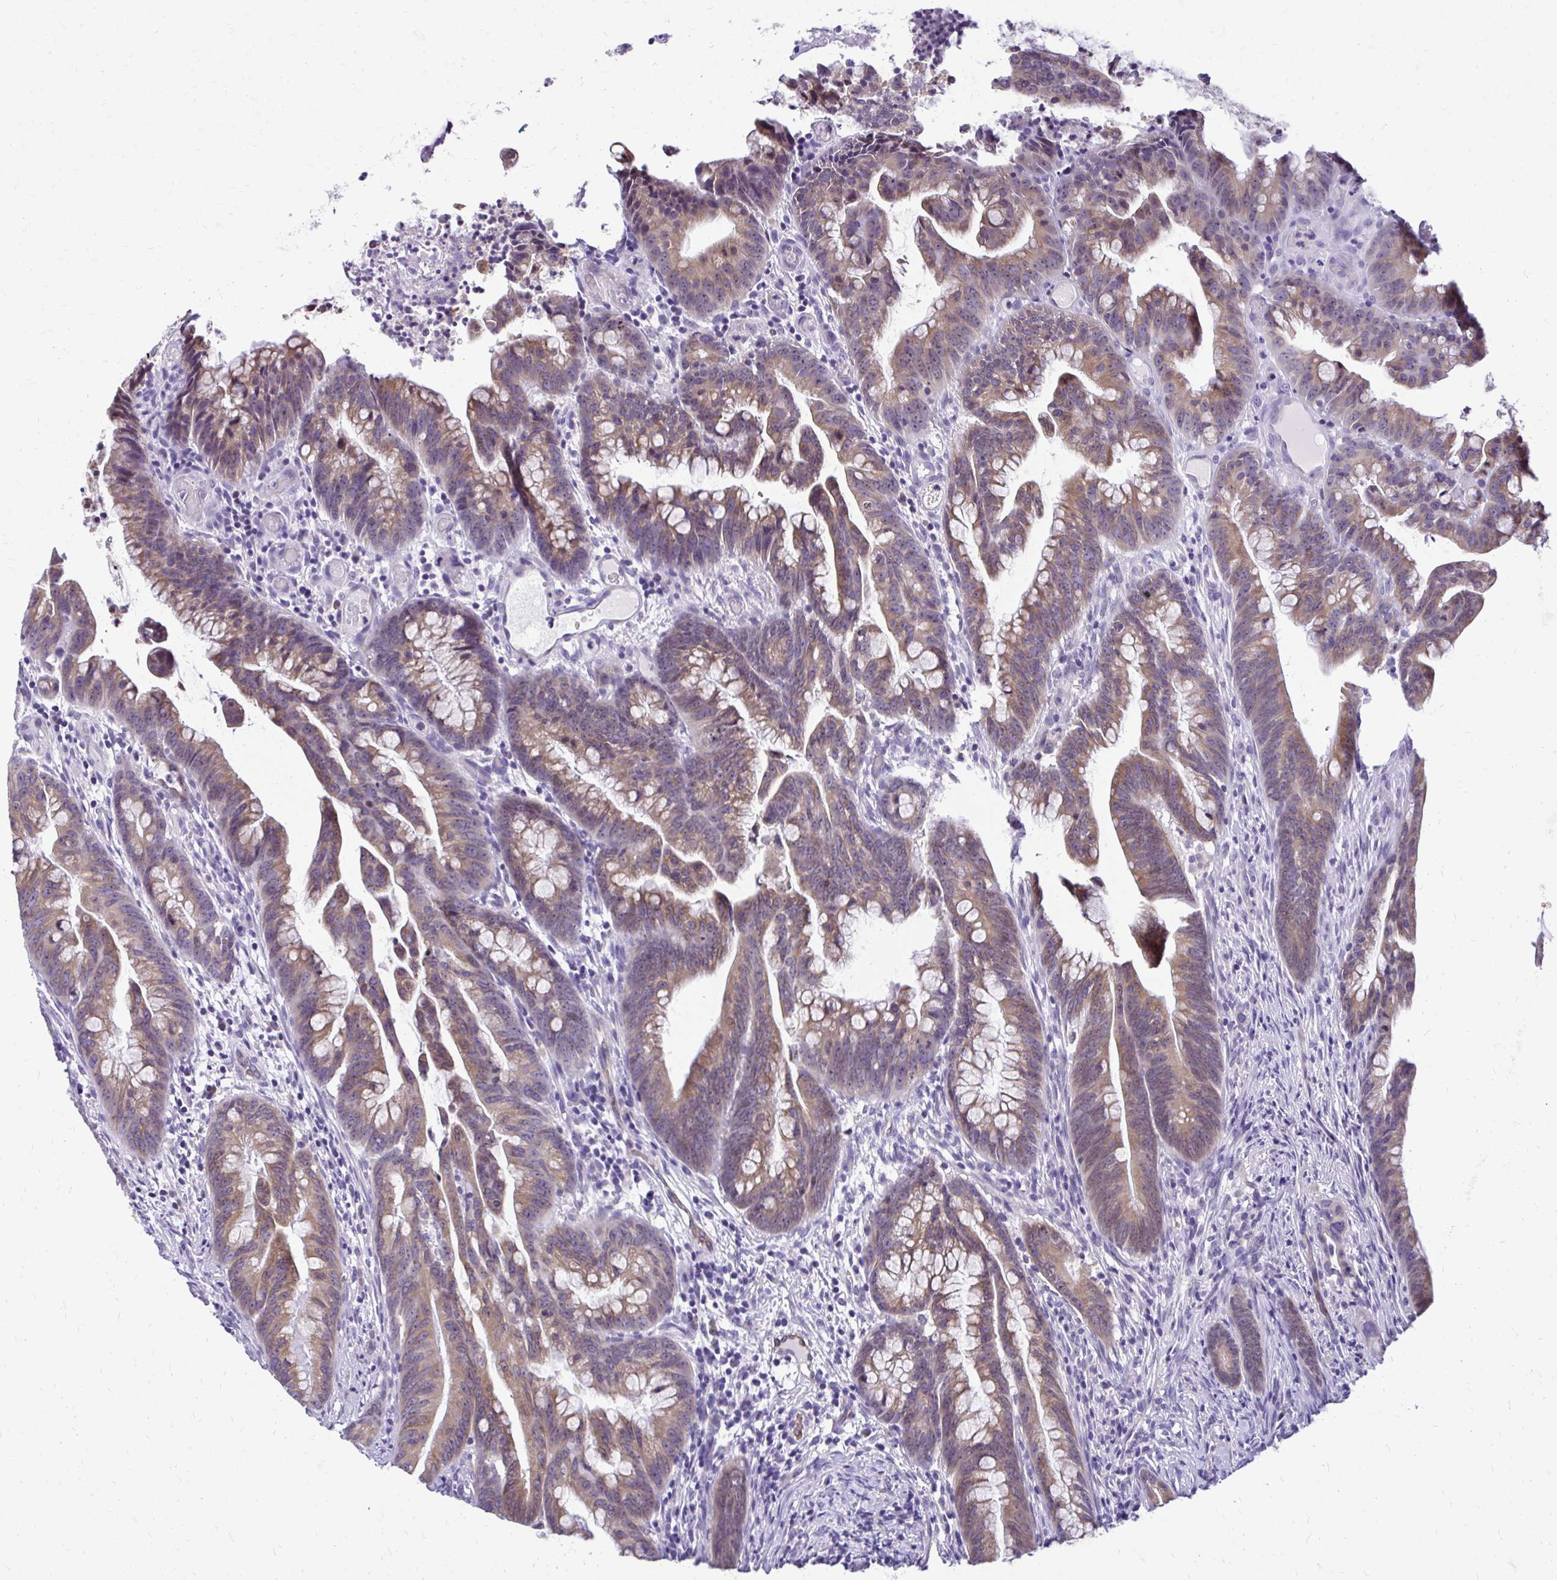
{"staining": {"intensity": "moderate", "quantity": ">75%", "location": "cytoplasmic/membranous,nuclear"}, "tissue": "colorectal cancer", "cell_type": "Tumor cells", "image_type": "cancer", "snomed": [{"axis": "morphology", "description": "Adenocarcinoma, NOS"}, {"axis": "topography", "description": "Colon"}], "caption": "Colorectal adenocarcinoma stained with a brown dye shows moderate cytoplasmic/membranous and nuclear positive positivity in about >75% of tumor cells.", "gene": "NIFK", "patient": {"sex": "male", "age": 62}}